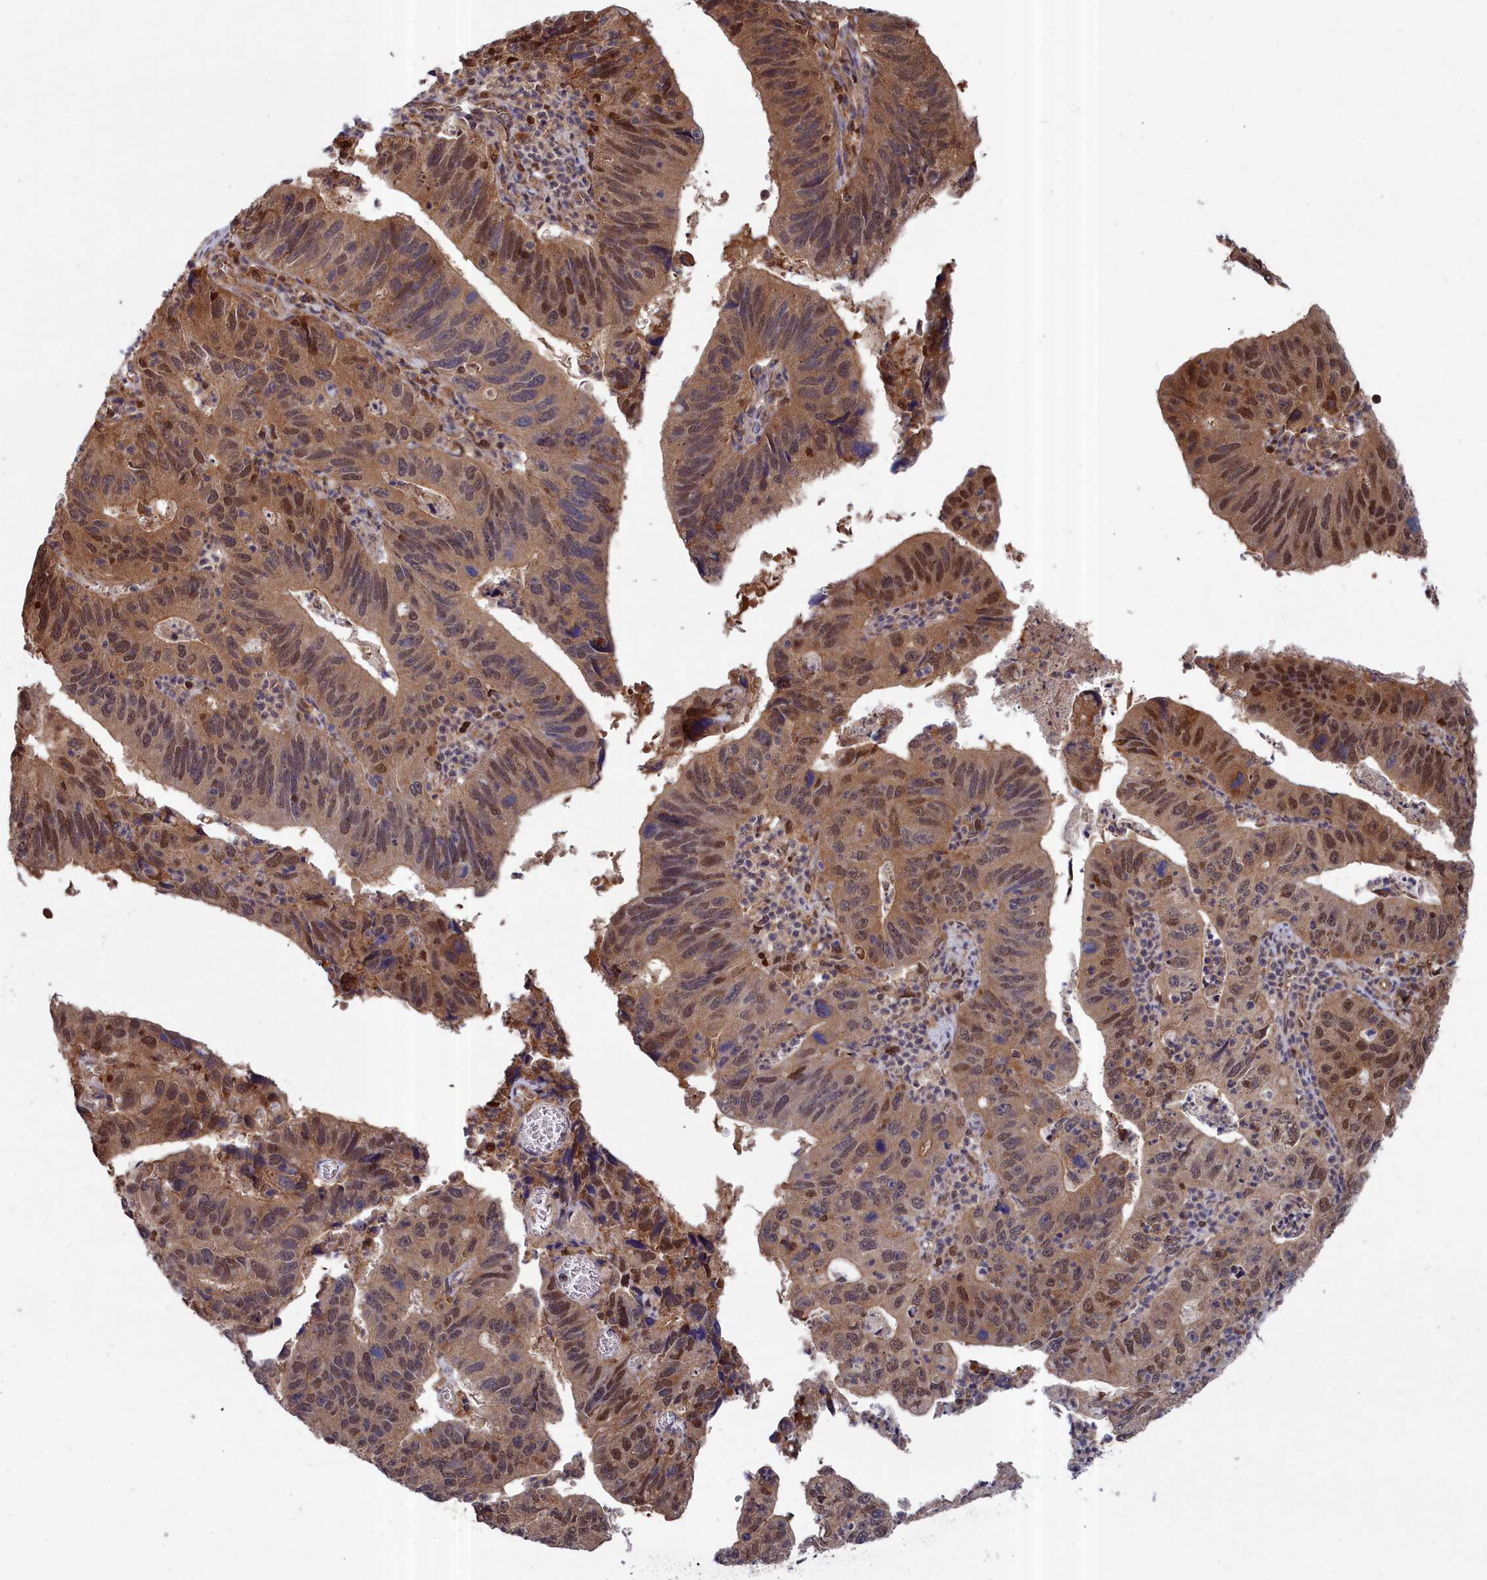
{"staining": {"intensity": "moderate", "quantity": ">75%", "location": "cytoplasmic/membranous,nuclear"}, "tissue": "stomach cancer", "cell_type": "Tumor cells", "image_type": "cancer", "snomed": [{"axis": "morphology", "description": "Adenocarcinoma, NOS"}, {"axis": "topography", "description": "Stomach"}], "caption": "Tumor cells show moderate cytoplasmic/membranous and nuclear staining in approximately >75% of cells in stomach adenocarcinoma.", "gene": "GFRA2", "patient": {"sex": "male", "age": 59}}